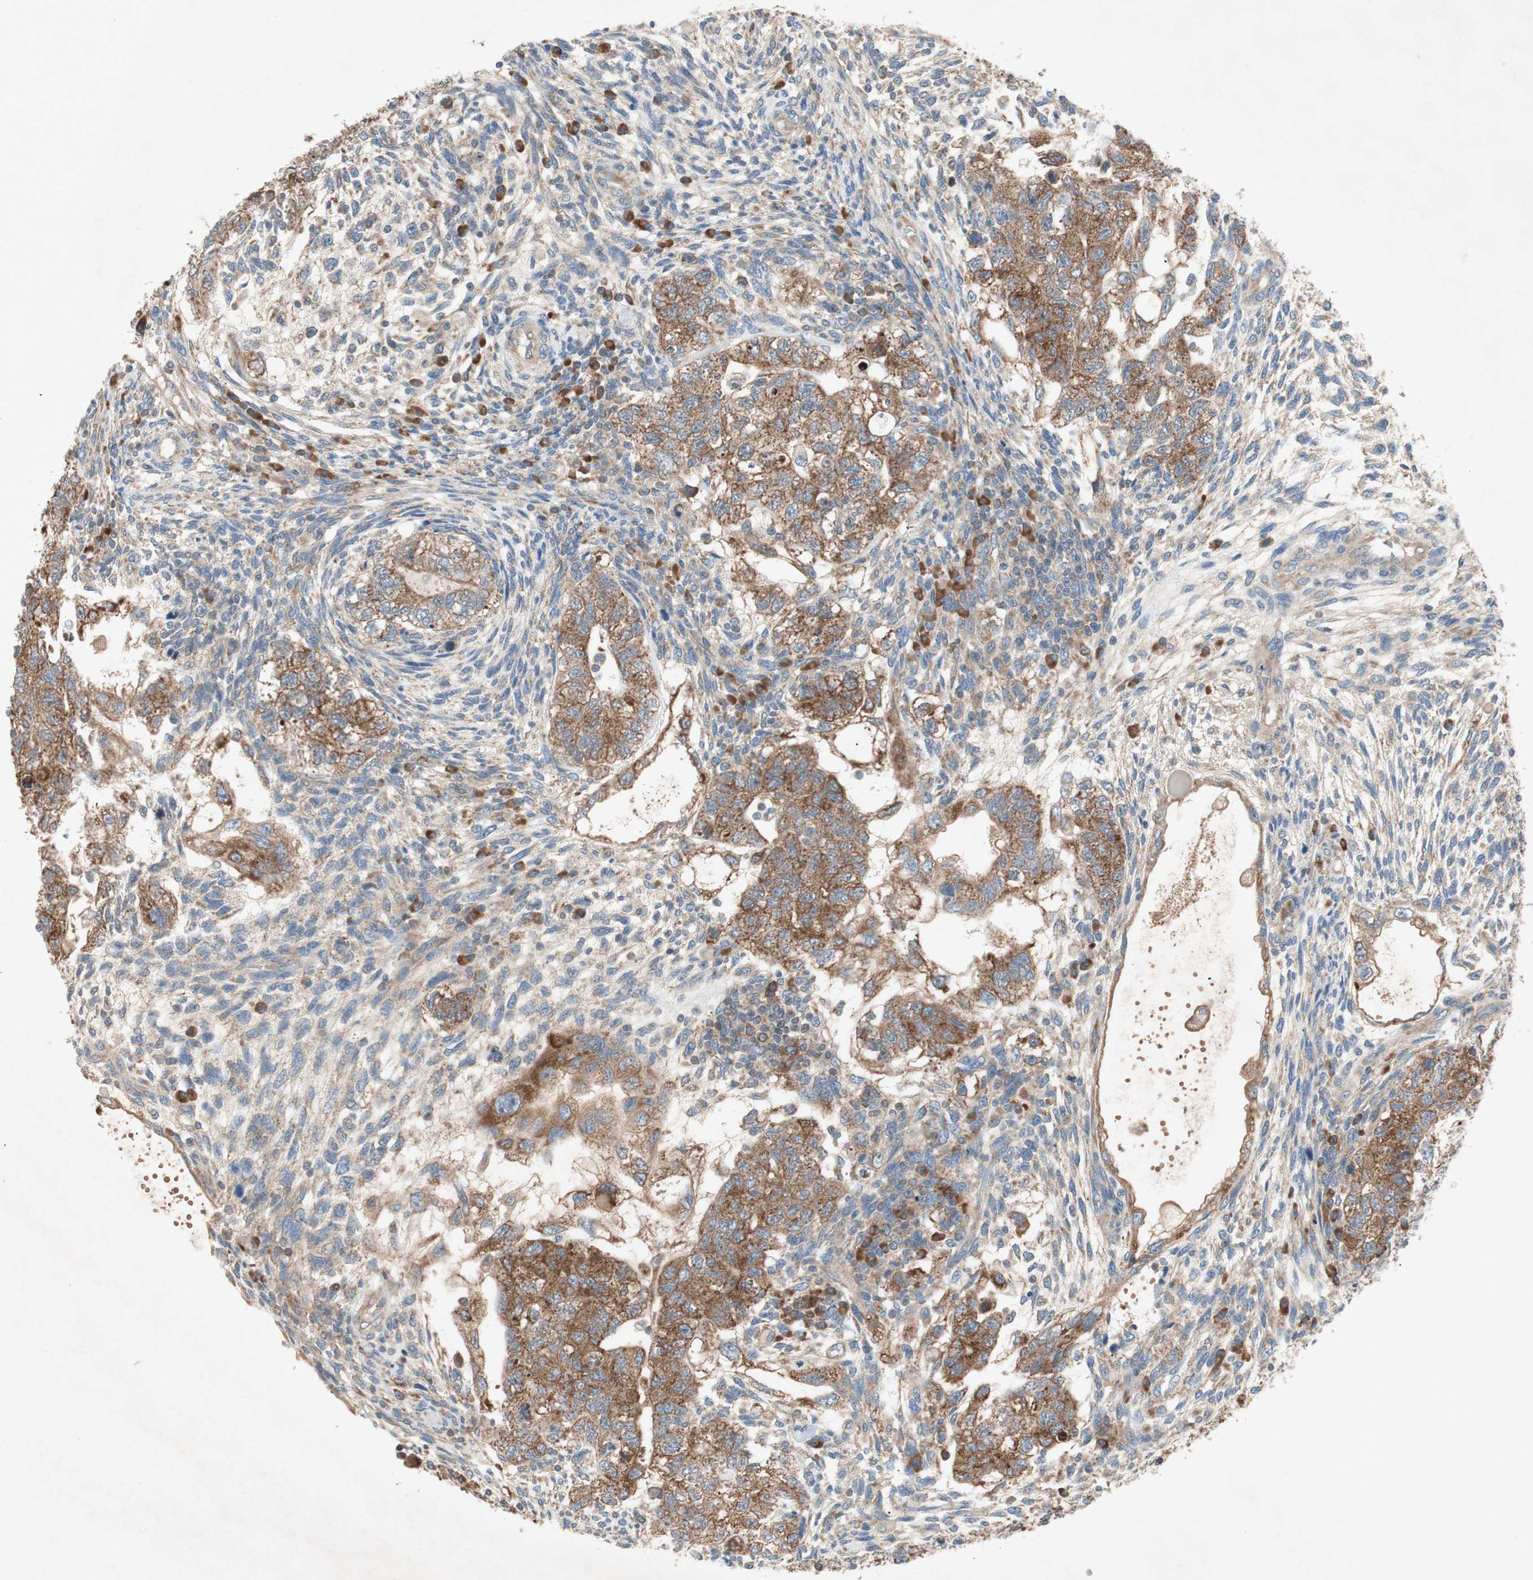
{"staining": {"intensity": "strong", "quantity": ">75%", "location": "cytoplasmic/membranous"}, "tissue": "testis cancer", "cell_type": "Tumor cells", "image_type": "cancer", "snomed": [{"axis": "morphology", "description": "Normal tissue, NOS"}, {"axis": "morphology", "description": "Carcinoma, Embryonal, NOS"}, {"axis": "topography", "description": "Testis"}], "caption": "This histopathology image exhibits testis cancer stained with immunohistochemistry to label a protein in brown. The cytoplasmic/membranous of tumor cells show strong positivity for the protein. Nuclei are counter-stained blue.", "gene": "RPL23", "patient": {"sex": "male", "age": 36}}